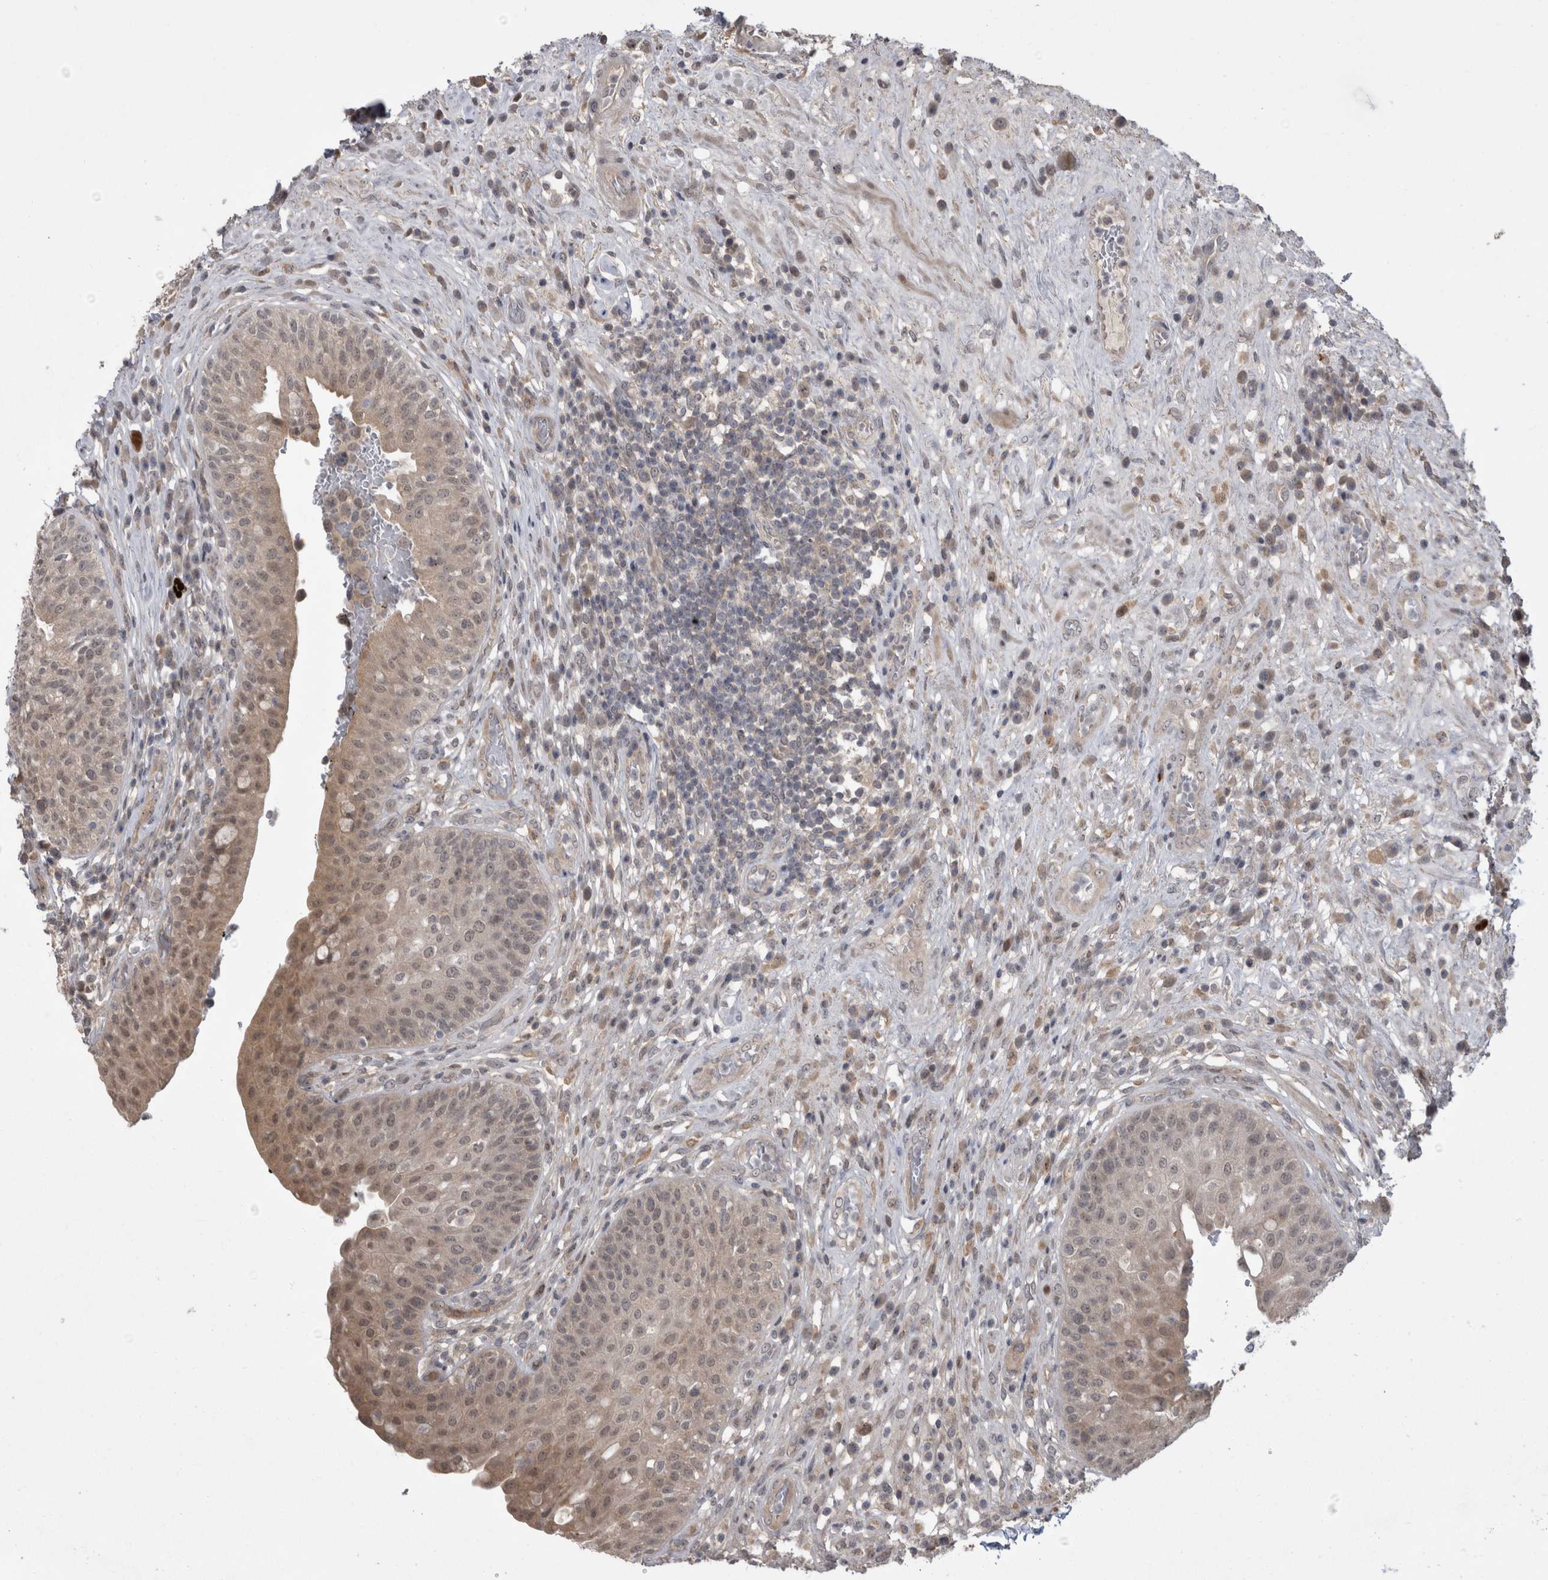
{"staining": {"intensity": "moderate", "quantity": "<25%", "location": "cytoplasmic/membranous,nuclear"}, "tissue": "urinary bladder", "cell_type": "Urothelial cells", "image_type": "normal", "snomed": [{"axis": "morphology", "description": "Normal tissue, NOS"}, {"axis": "topography", "description": "Urinary bladder"}], "caption": "Moderate cytoplasmic/membranous,nuclear protein expression is identified in about <25% of urothelial cells in urinary bladder.", "gene": "MTBP", "patient": {"sex": "female", "age": 62}}